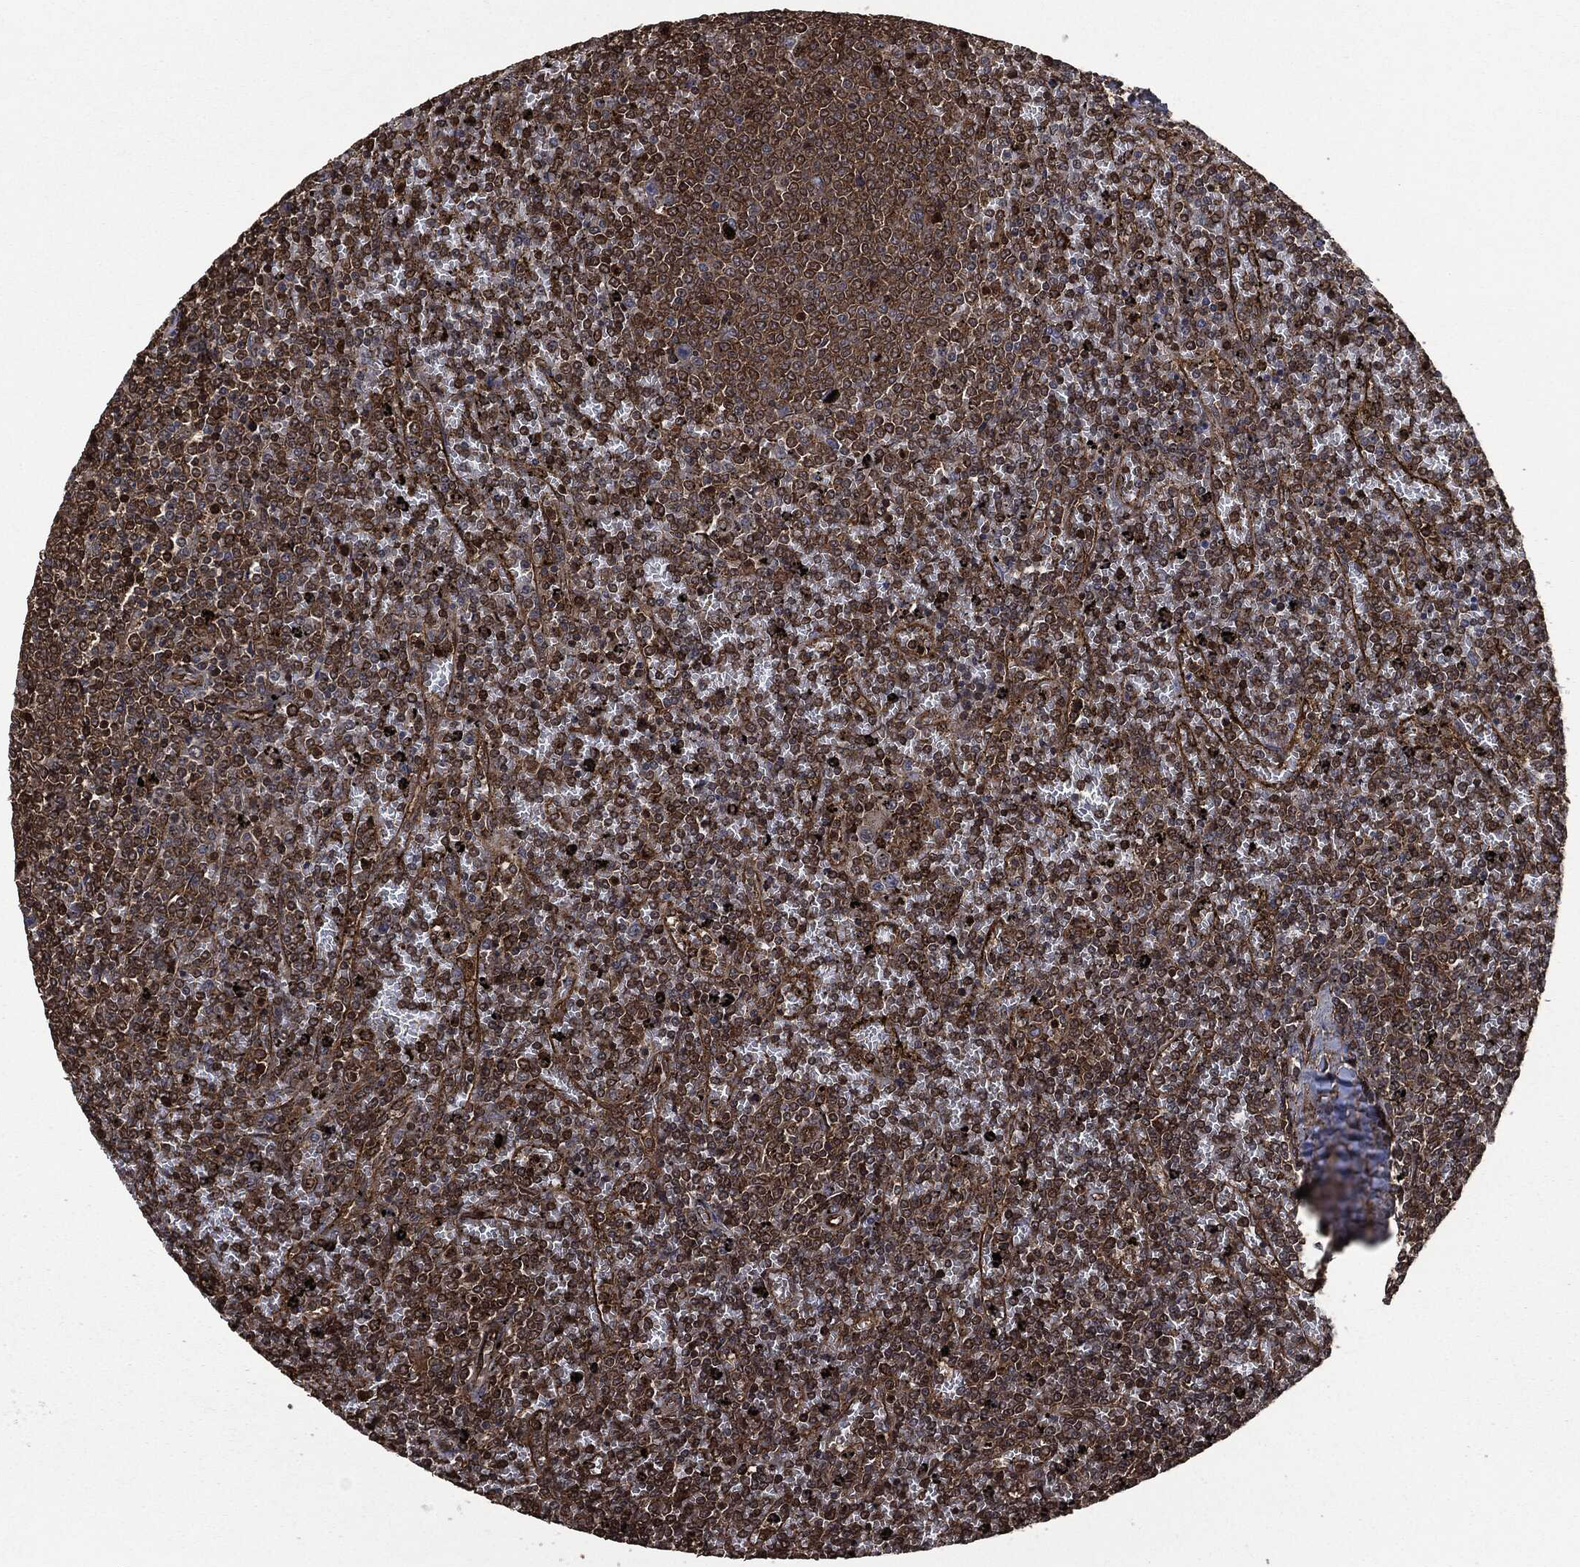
{"staining": {"intensity": "moderate", "quantity": "25%-75%", "location": "cytoplasmic/membranous"}, "tissue": "lymphoma", "cell_type": "Tumor cells", "image_type": "cancer", "snomed": [{"axis": "morphology", "description": "Malignant lymphoma, non-Hodgkin's type, Low grade"}, {"axis": "topography", "description": "Spleen"}], "caption": "Lymphoma stained with DAB (3,3'-diaminobenzidine) immunohistochemistry (IHC) displays medium levels of moderate cytoplasmic/membranous staining in about 25%-75% of tumor cells. Immunohistochemistry stains the protein in brown and the nuclei are stained blue.", "gene": "HRAS", "patient": {"sex": "female", "age": 77}}